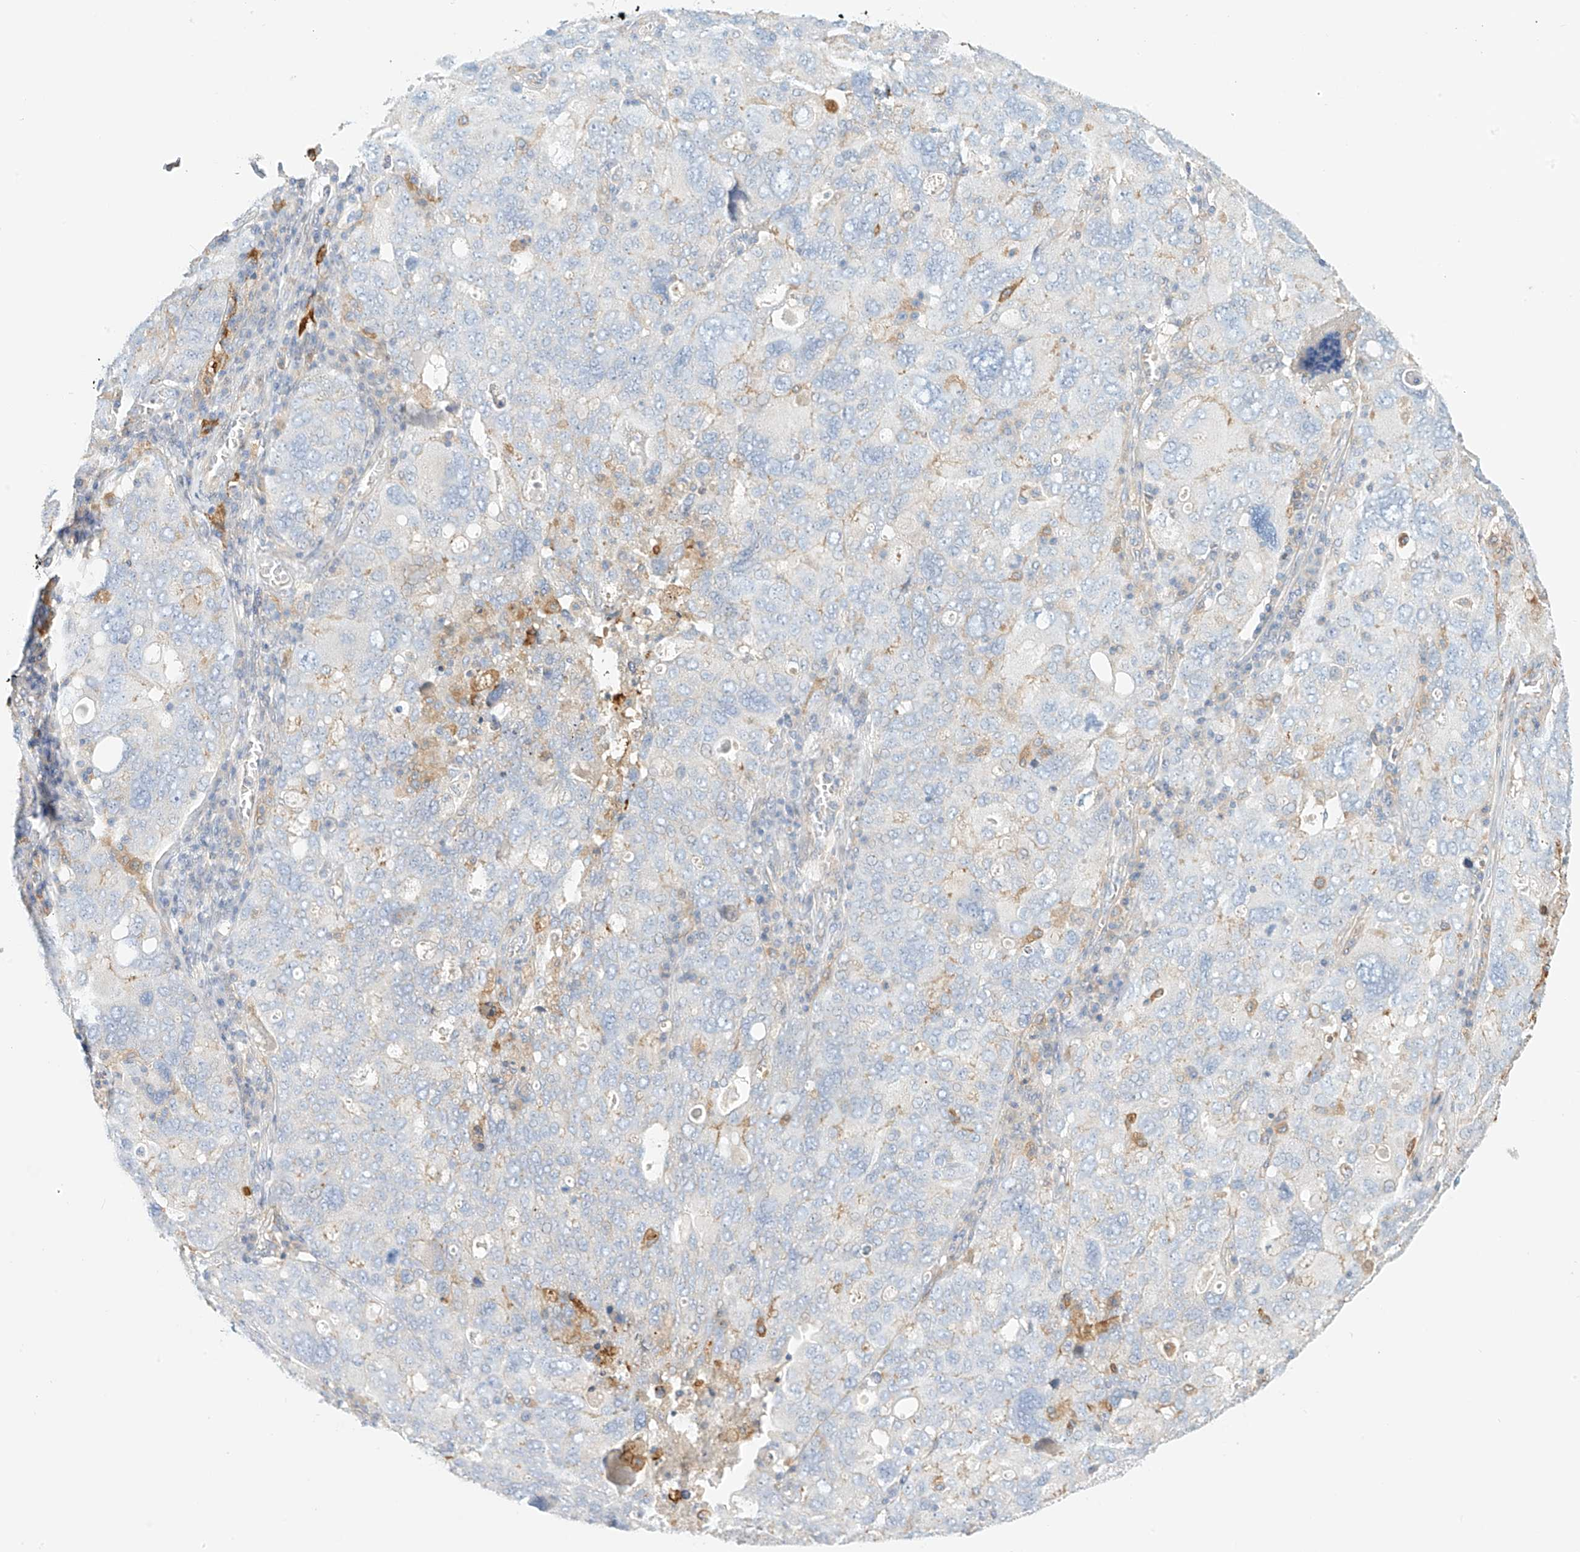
{"staining": {"intensity": "negative", "quantity": "none", "location": "none"}, "tissue": "ovarian cancer", "cell_type": "Tumor cells", "image_type": "cancer", "snomed": [{"axis": "morphology", "description": "Carcinoma, endometroid"}, {"axis": "topography", "description": "Ovary"}], "caption": "High magnification brightfield microscopy of ovarian cancer (endometroid carcinoma) stained with DAB (3,3'-diaminobenzidine) (brown) and counterstained with hematoxylin (blue): tumor cells show no significant positivity. (Brightfield microscopy of DAB IHC at high magnification).", "gene": "PCYOX1", "patient": {"sex": "female", "age": 62}}